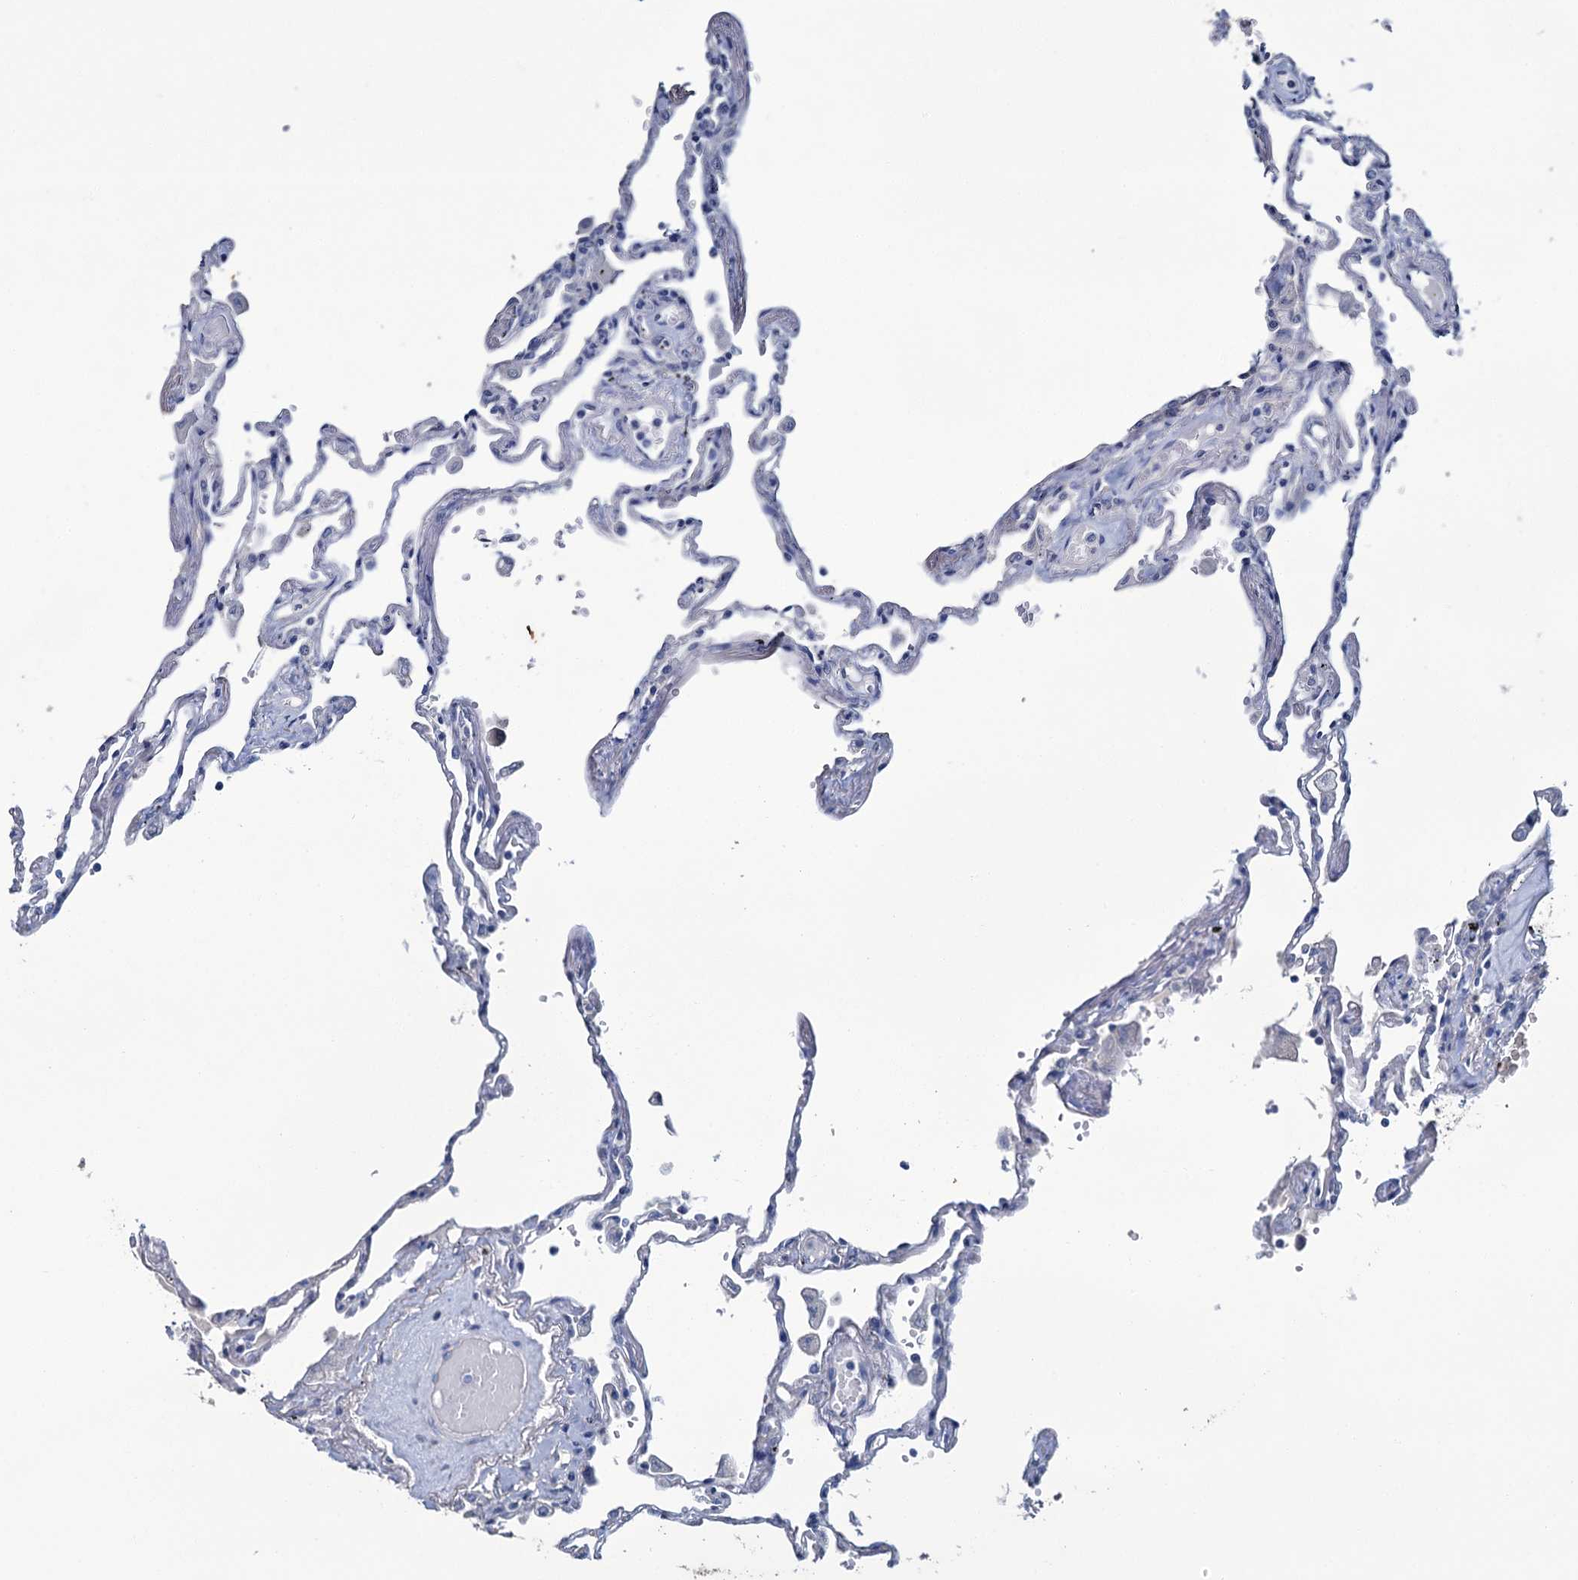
{"staining": {"intensity": "negative", "quantity": "none", "location": "none"}, "tissue": "lung", "cell_type": "Alveolar cells", "image_type": "normal", "snomed": [{"axis": "morphology", "description": "Normal tissue, NOS"}, {"axis": "topography", "description": "Lung"}], "caption": "Immunohistochemical staining of unremarkable lung exhibits no significant staining in alveolar cells.", "gene": "SNCB", "patient": {"sex": "female", "age": 67}}